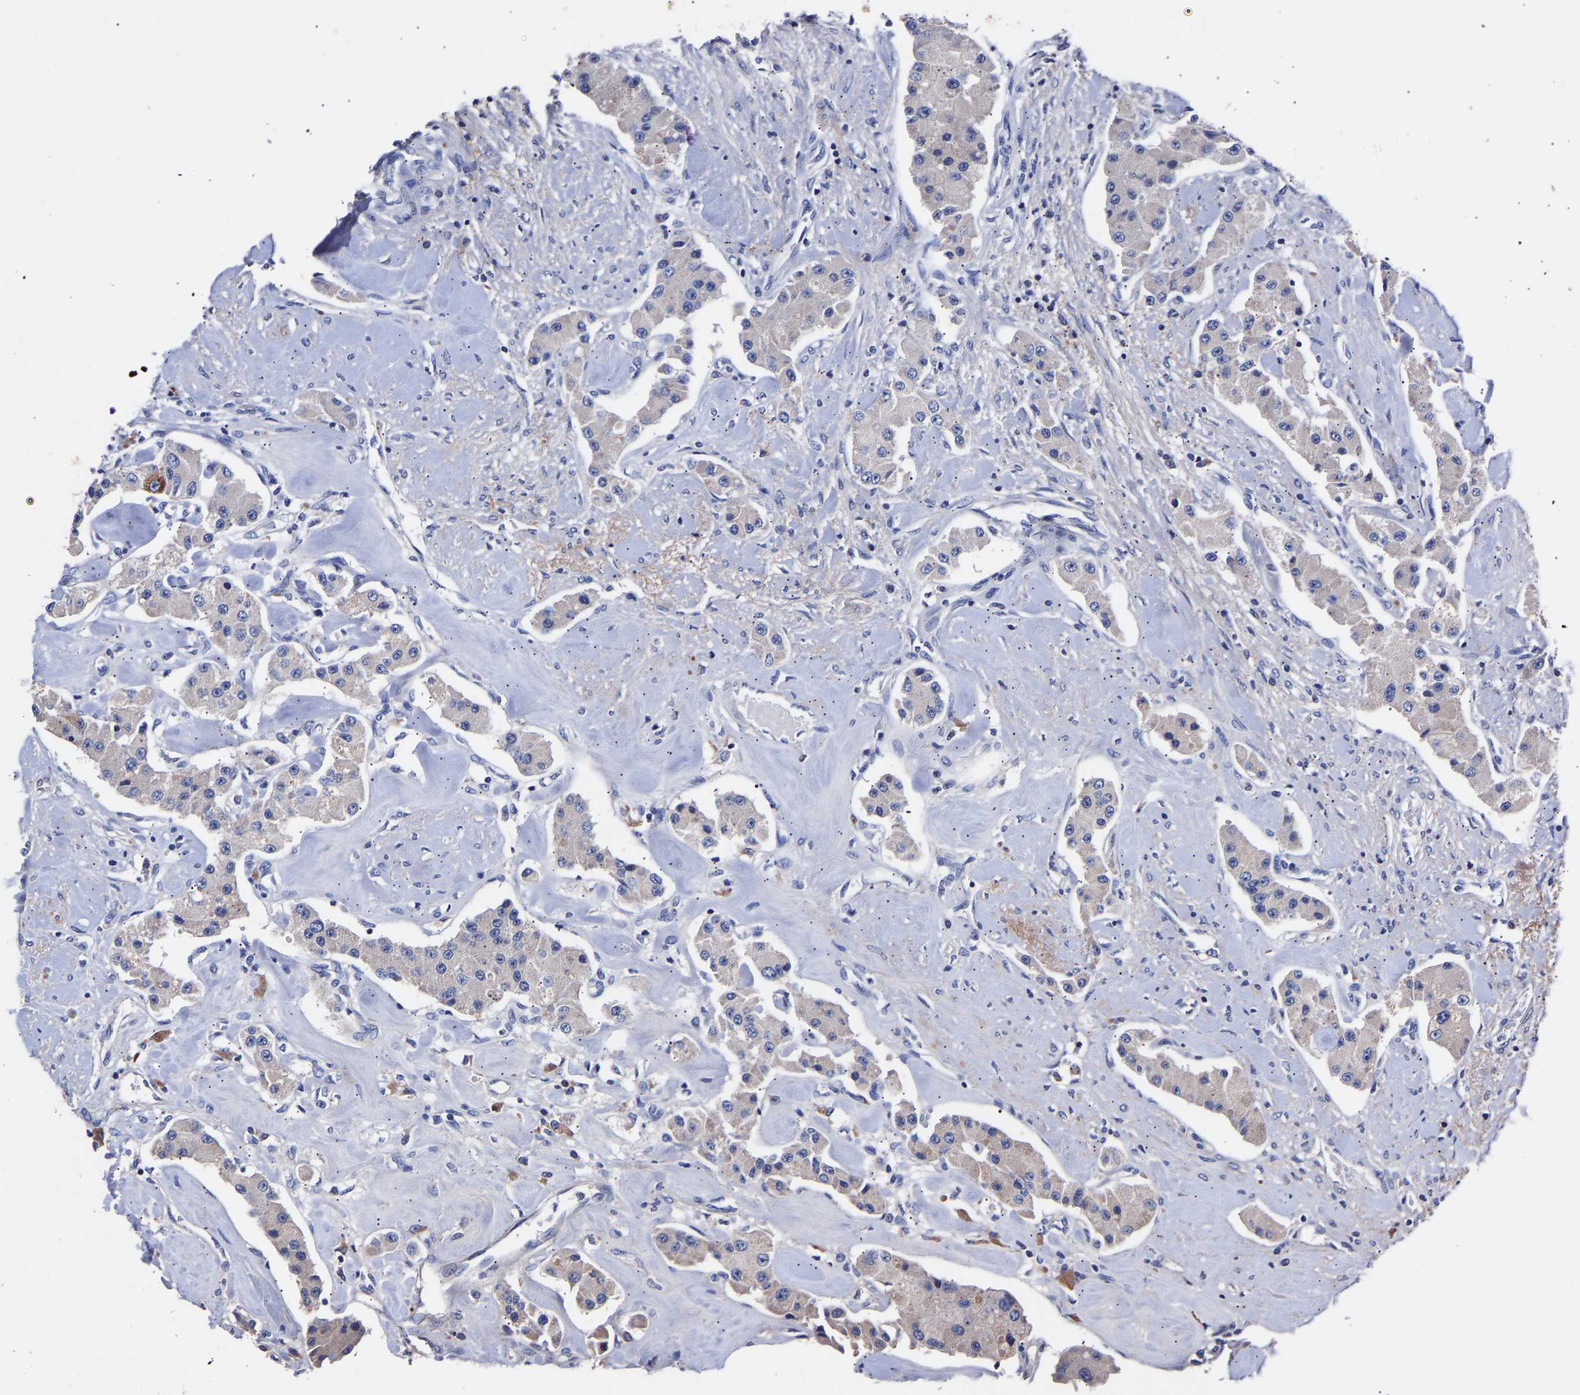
{"staining": {"intensity": "negative", "quantity": "none", "location": "none"}, "tissue": "carcinoid", "cell_type": "Tumor cells", "image_type": "cancer", "snomed": [{"axis": "morphology", "description": "Carcinoid, malignant, NOS"}, {"axis": "topography", "description": "Pancreas"}], "caption": "Immunohistochemical staining of human carcinoid demonstrates no significant expression in tumor cells.", "gene": "SEM1", "patient": {"sex": "male", "age": 41}}